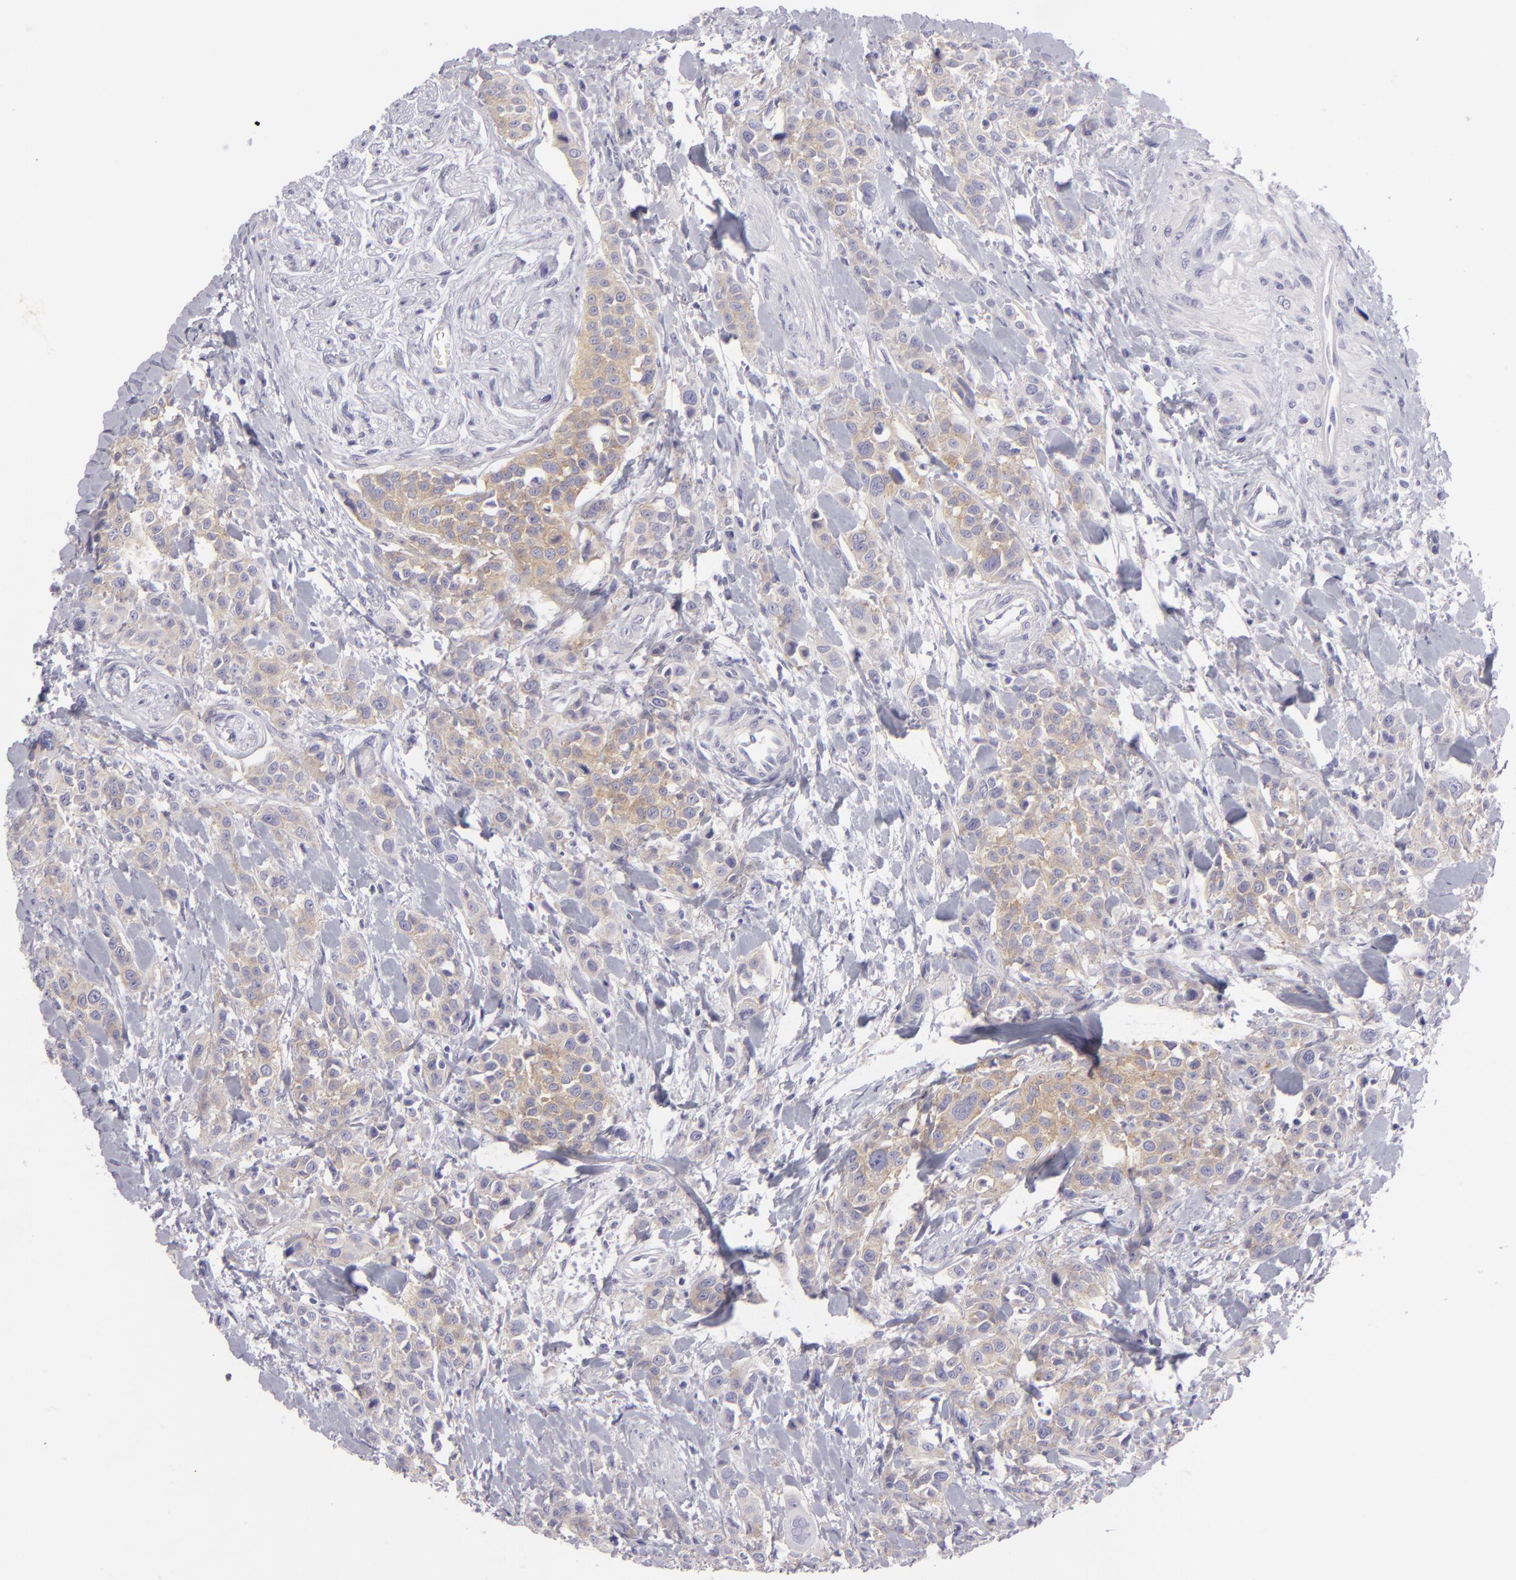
{"staining": {"intensity": "weak", "quantity": "25%-75%", "location": "cytoplasmic/membranous"}, "tissue": "urothelial cancer", "cell_type": "Tumor cells", "image_type": "cancer", "snomed": [{"axis": "morphology", "description": "Urothelial carcinoma, High grade"}, {"axis": "topography", "description": "Urinary bladder"}], "caption": "An immunohistochemistry micrograph of tumor tissue is shown. Protein staining in brown highlights weak cytoplasmic/membranous positivity in high-grade urothelial carcinoma within tumor cells.", "gene": "DLG4", "patient": {"sex": "male", "age": 56}}